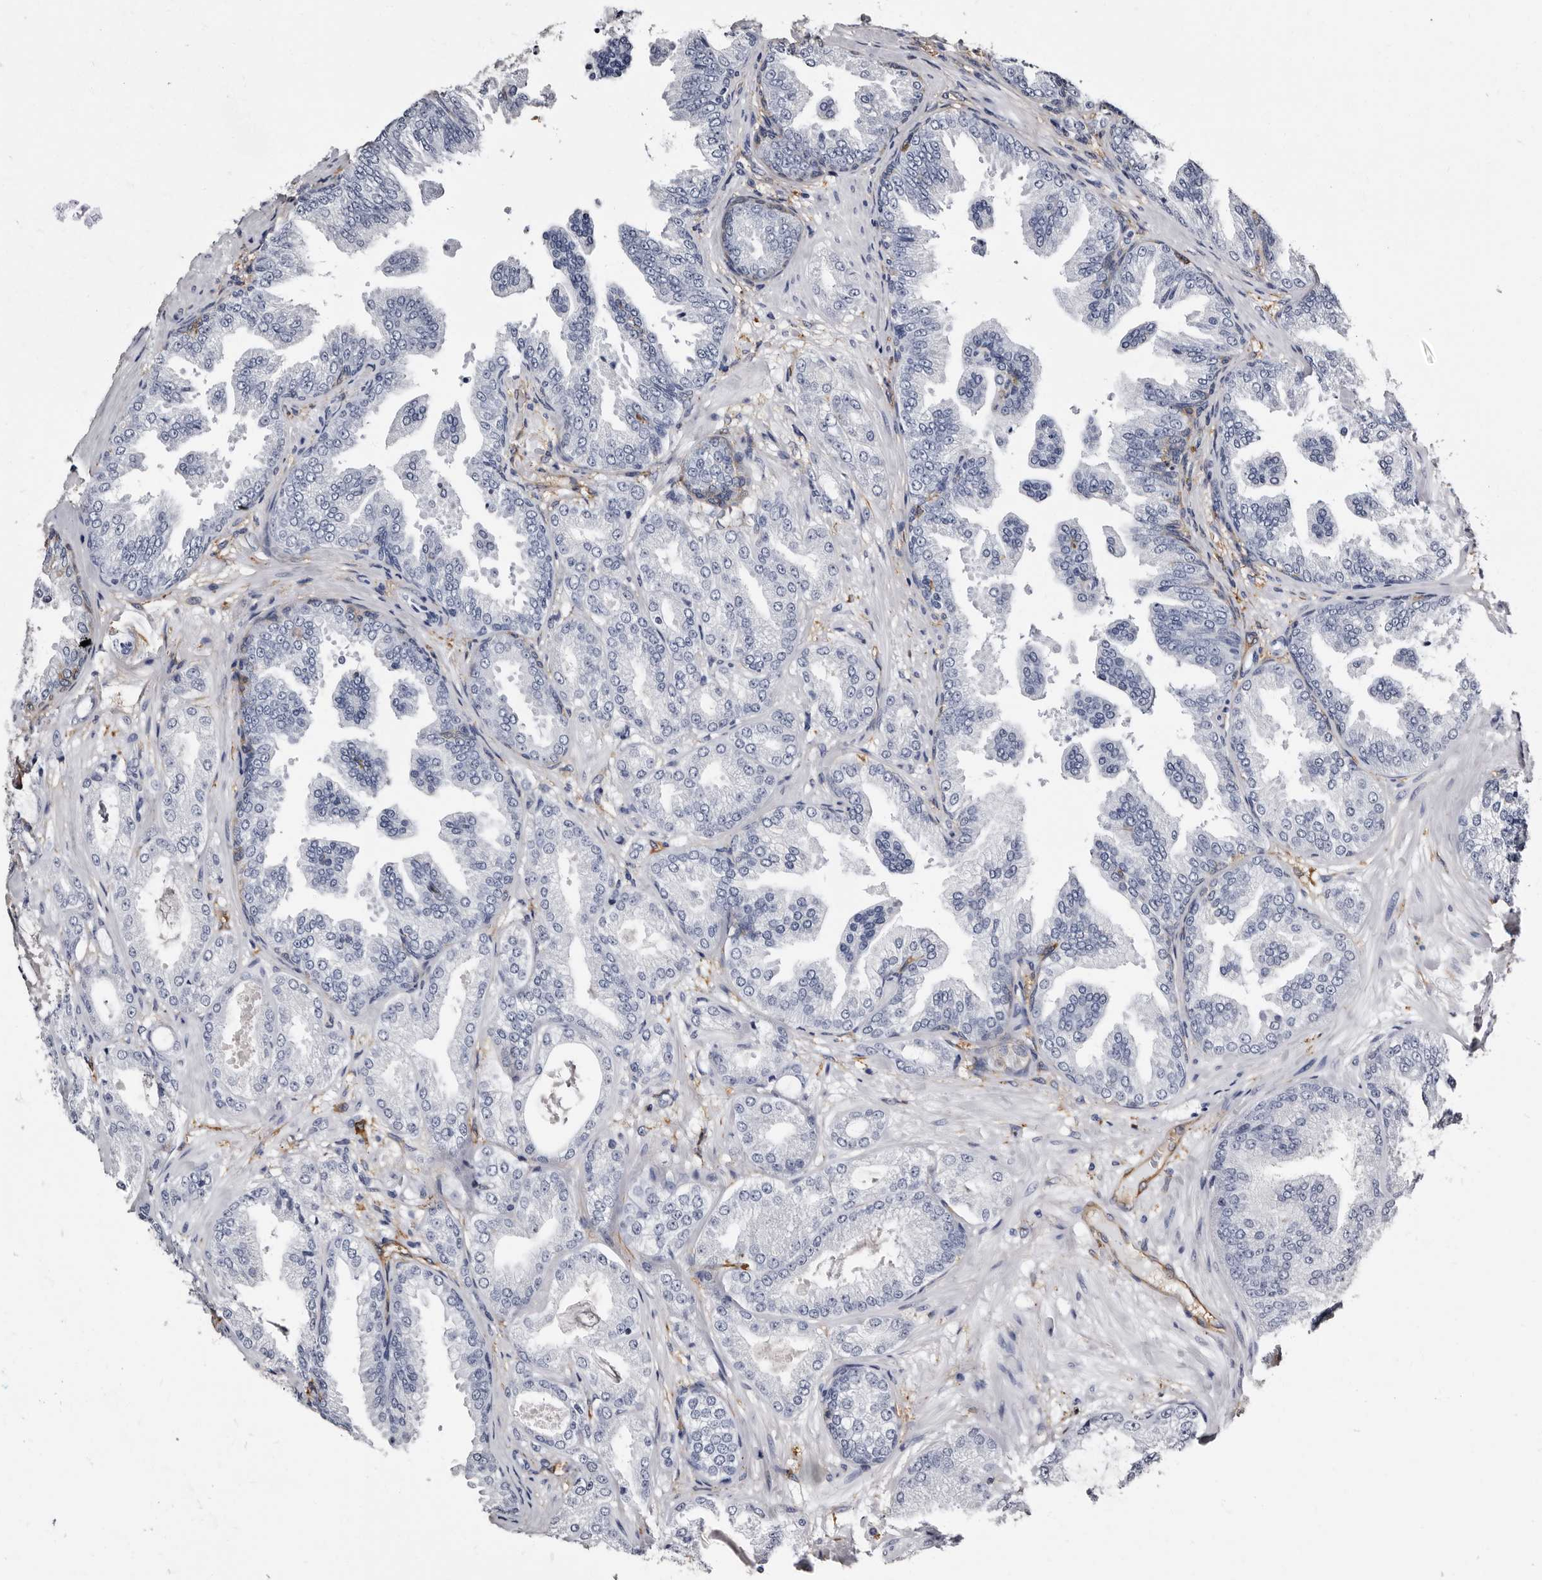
{"staining": {"intensity": "negative", "quantity": "none", "location": "none"}, "tissue": "prostate cancer", "cell_type": "Tumor cells", "image_type": "cancer", "snomed": [{"axis": "morphology", "description": "Adenocarcinoma, Low grade"}, {"axis": "topography", "description": "Prostate"}], "caption": "The photomicrograph shows no significant expression in tumor cells of prostate cancer.", "gene": "EPB41L3", "patient": {"sex": "male", "age": 63}}